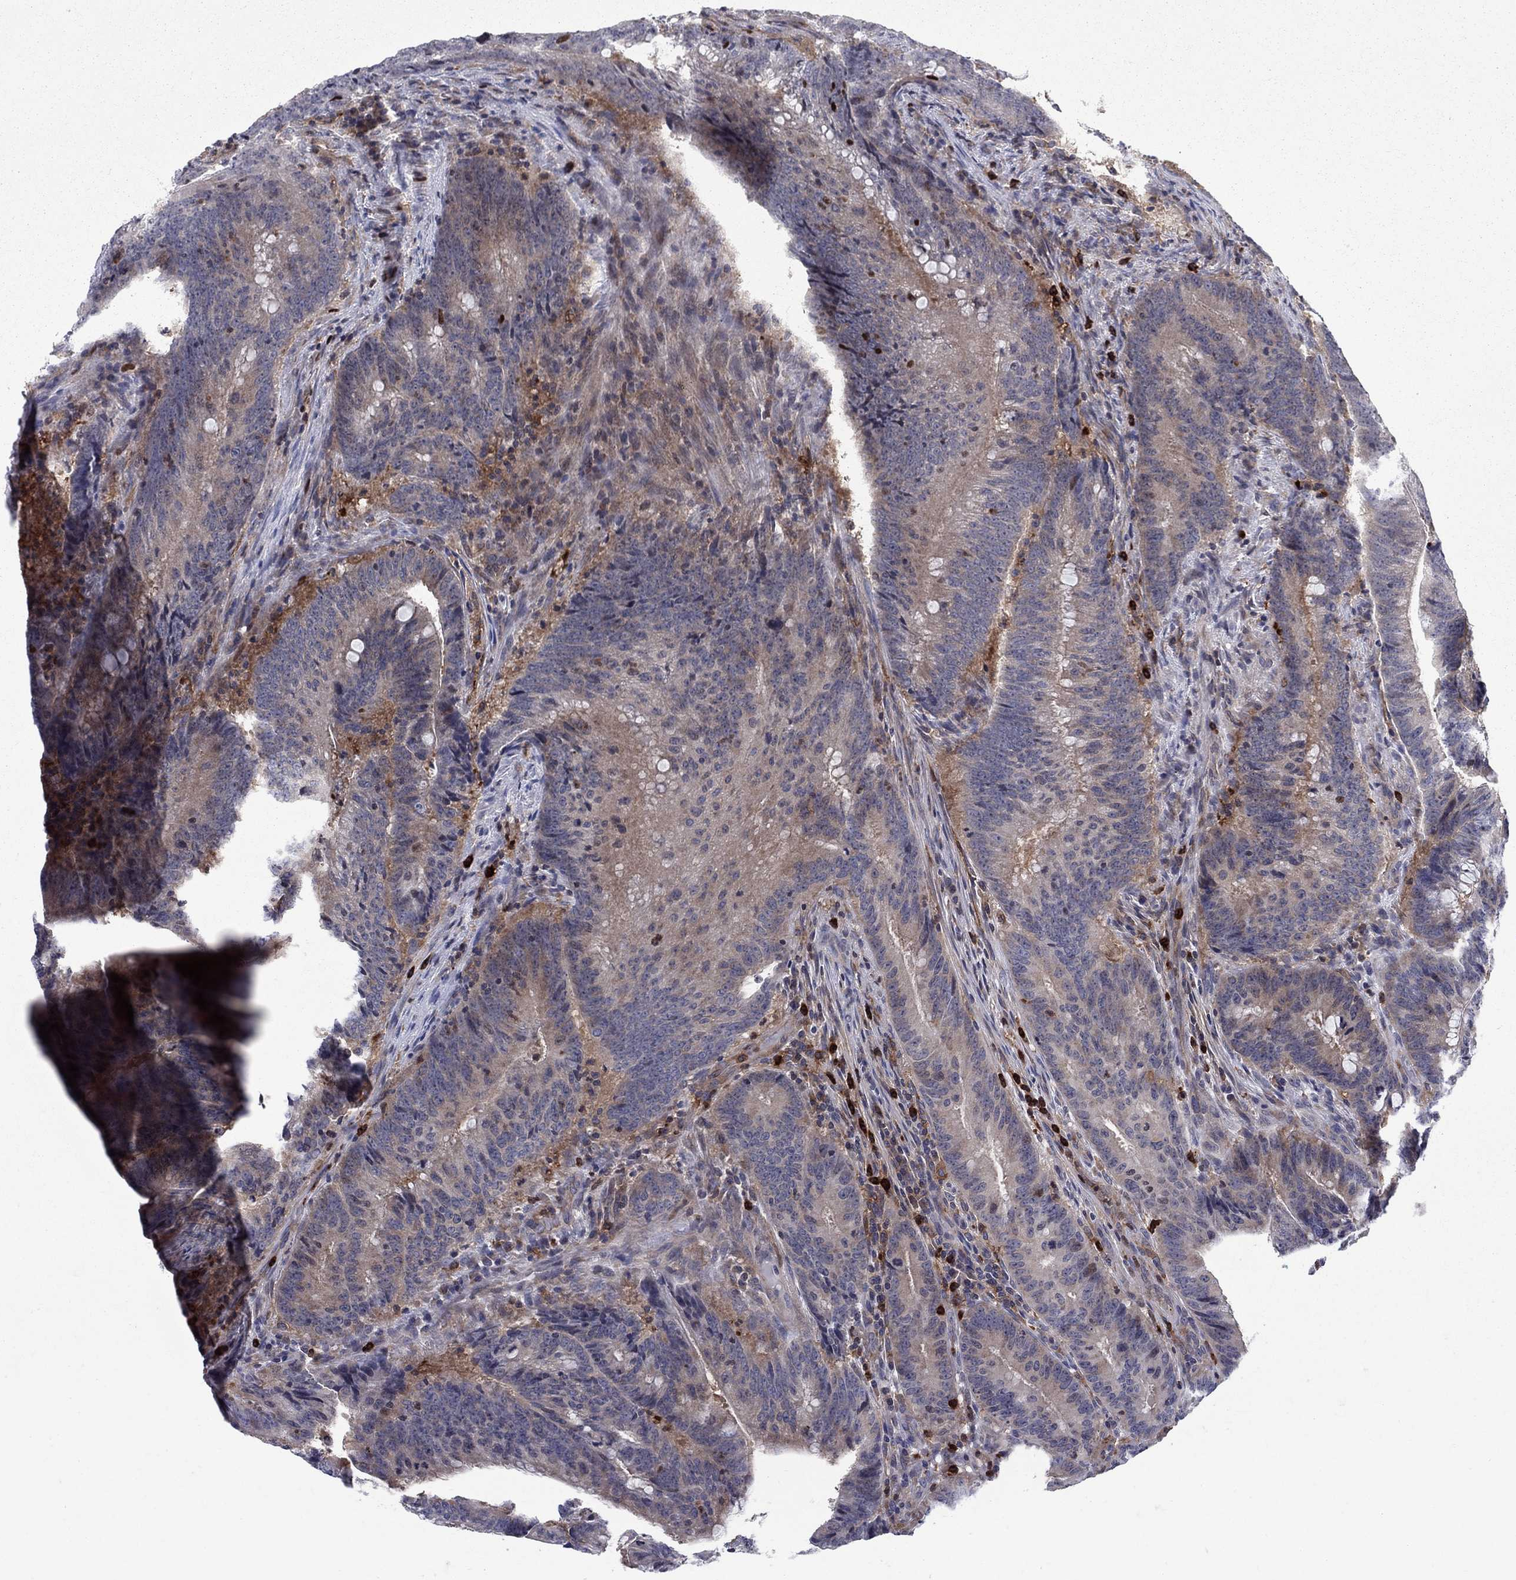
{"staining": {"intensity": "strong", "quantity": "<25%", "location": "cytoplasmic/membranous"}, "tissue": "colorectal cancer", "cell_type": "Tumor cells", "image_type": "cancer", "snomed": [{"axis": "morphology", "description": "Adenocarcinoma, NOS"}, {"axis": "topography", "description": "Colon"}], "caption": "Colorectal adenocarcinoma stained with IHC displays strong cytoplasmic/membranous staining in approximately <25% of tumor cells. (Brightfield microscopy of DAB IHC at high magnification).", "gene": "ZNHIT3", "patient": {"sex": "female", "age": 87}}